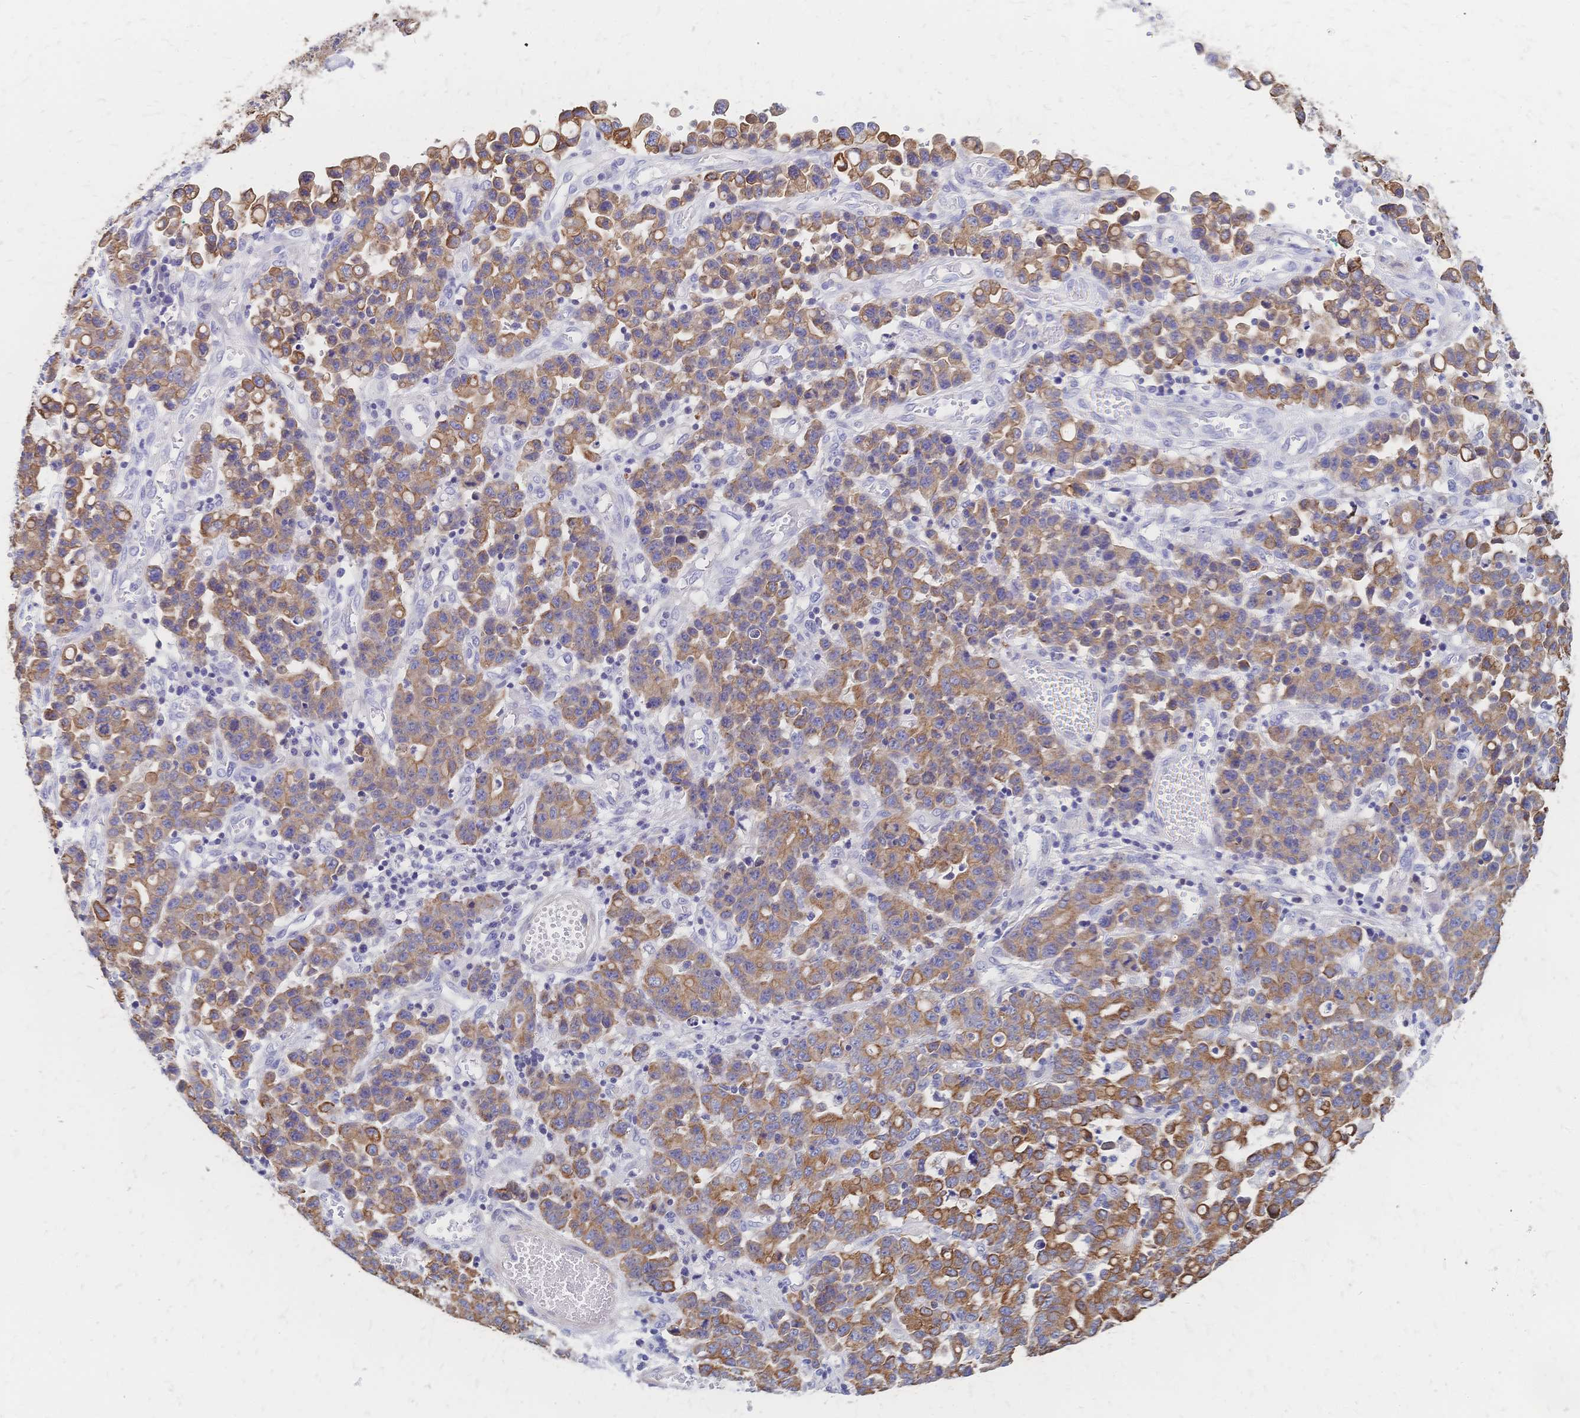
{"staining": {"intensity": "moderate", "quantity": ">75%", "location": "cytoplasmic/membranous"}, "tissue": "stomach cancer", "cell_type": "Tumor cells", "image_type": "cancer", "snomed": [{"axis": "morphology", "description": "Adenocarcinoma, NOS"}, {"axis": "topography", "description": "Stomach, upper"}], "caption": "Tumor cells show moderate cytoplasmic/membranous positivity in approximately >75% of cells in stomach cancer (adenocarcinoma).", "gene": "DTNB", "patient": {"sex": "male", "age": 69}}